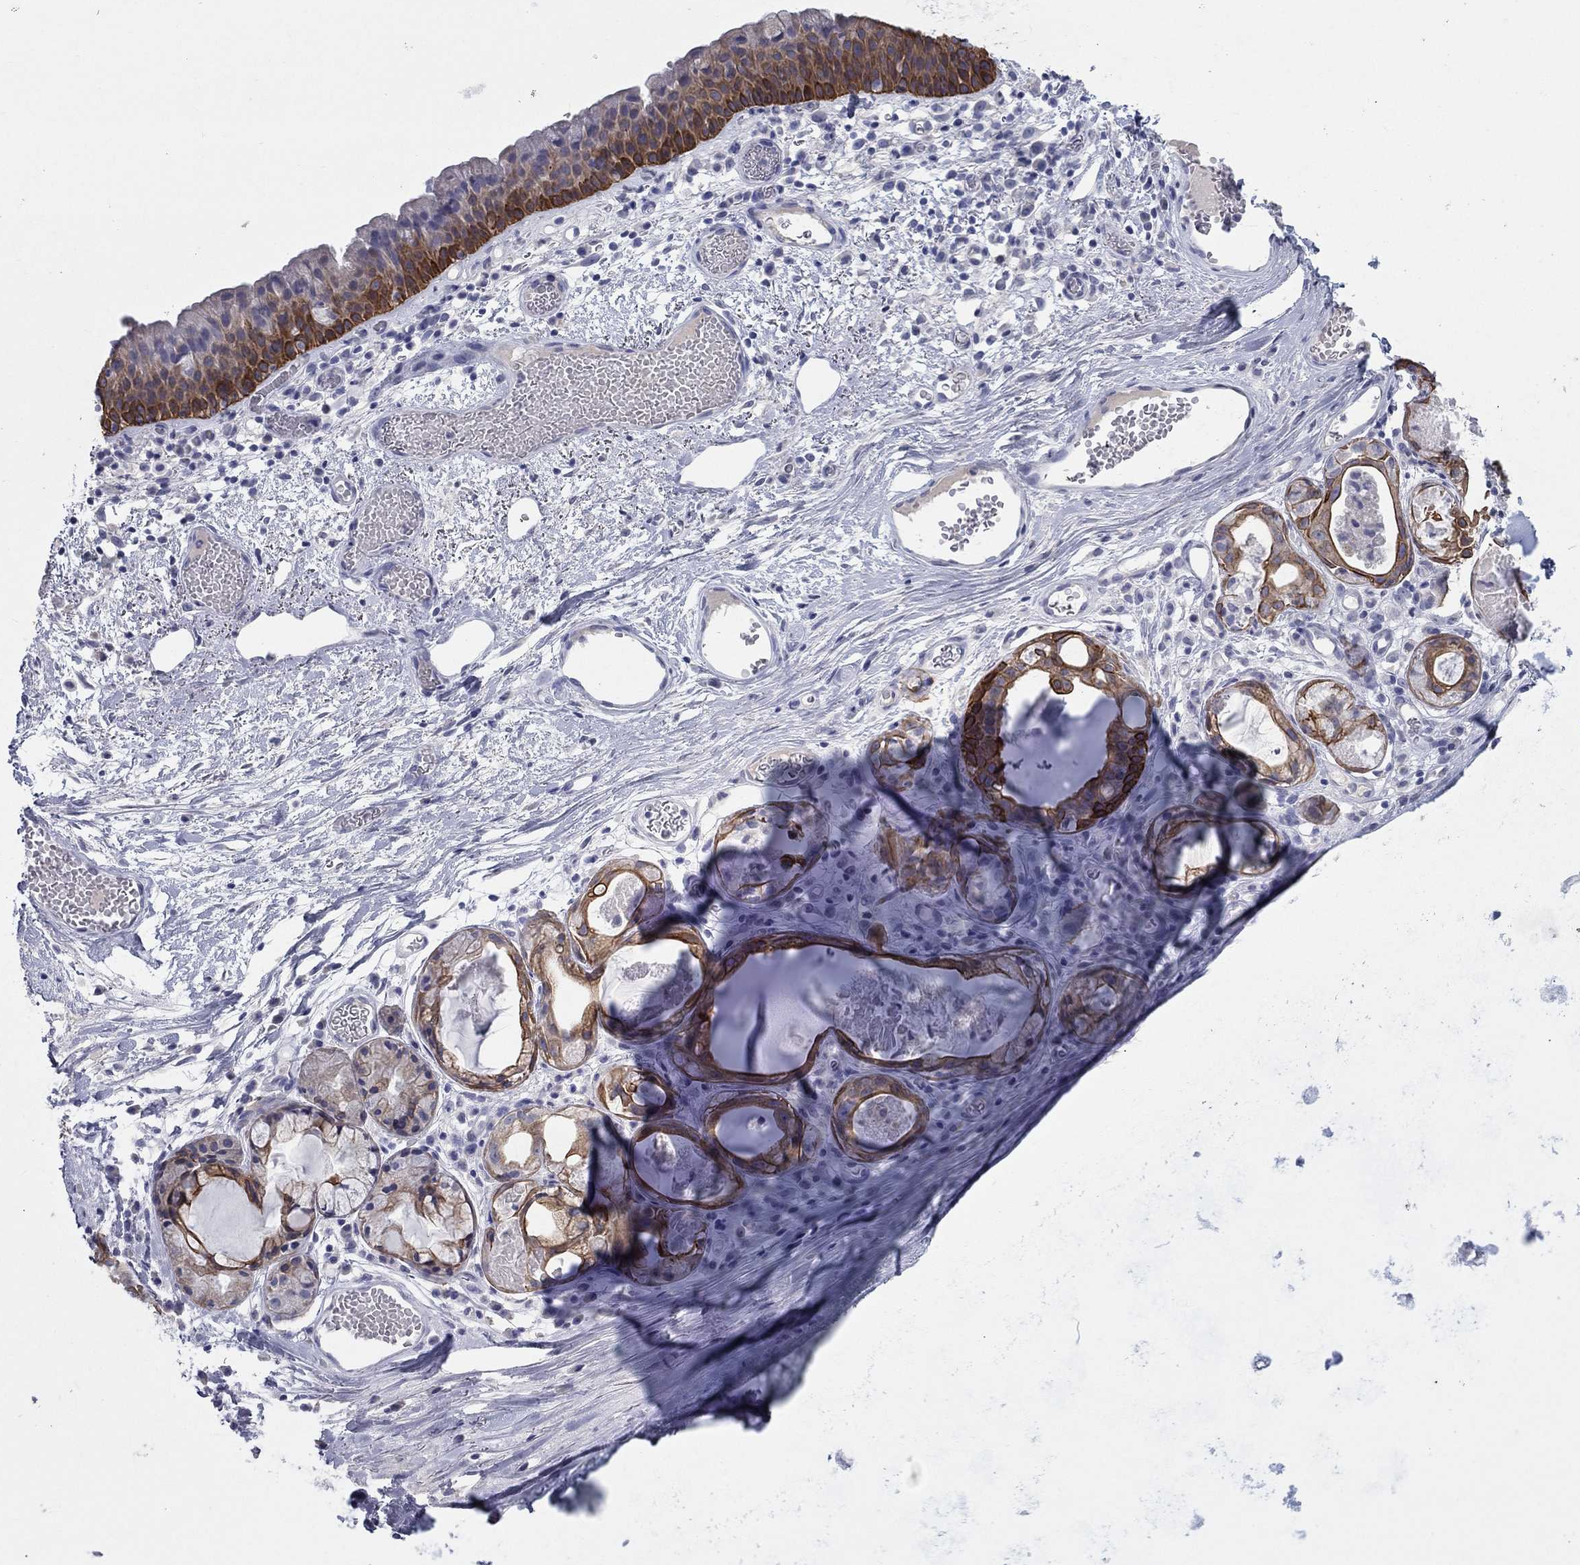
{"staining": {"intensity": "negative", "quantity": "none", "location": "none"}, "tissue": "adipose tissue", "cell_type": "Adipocytes", "image_type": "normal", "snomed": [{"axis": "morphology", "description": "Normal tissue, NOS"}, {"axis": "topography", "description": "Cartilage tissue"}], "caption": "Photomicrograph shows no protein expression in adipocytes of unremarkable adipose tissue. (DAB immunohistochemistry (IHC) visualized using brightfield microscopy, high magnification).", "gene": "KRT75", "patient": {"sex": "male", "age": 81}}